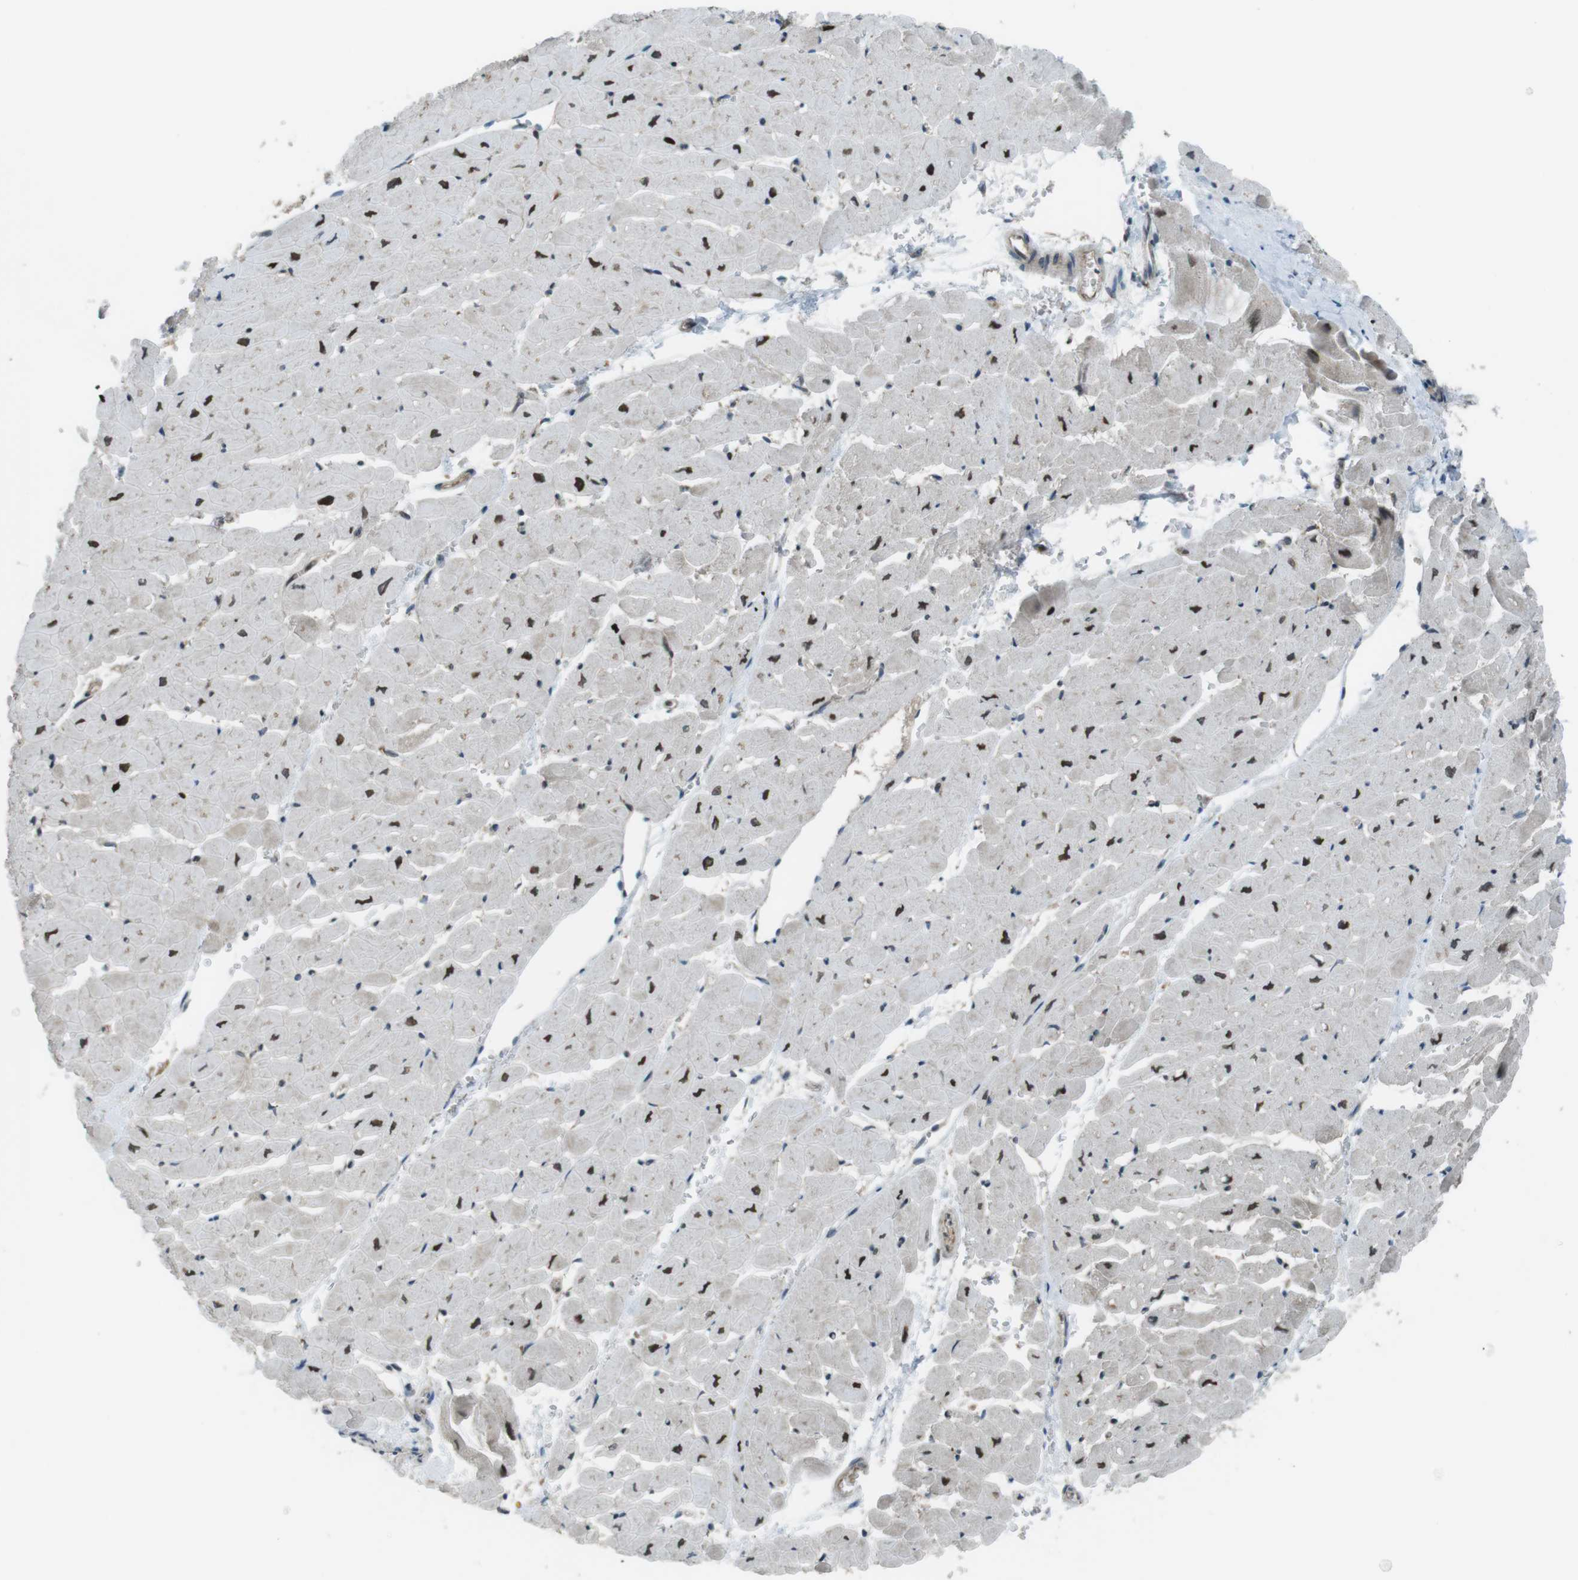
{"staining": {"intensity": "strong", "quantity": "25%-75%", "location": "cytoplasmic/membranous"}, "tissue": "heart muscle", "cell_type": "Cardiomyocytes", "image_type": "normal", "snomed": [{"axis": "morphology", "description": "Normal tissue, NOS"}, {"axis": "topography", "description": "Heart"}], "caption": "Protein positivity by immunohistochemistry demonstrates strong cytoplasmic/membranous positivity in approximately 25%-75% of cardiomyocytes in normal heart muscle.", "gene": "ZNF330", "patient": {"sex": "male", "age": 45}}